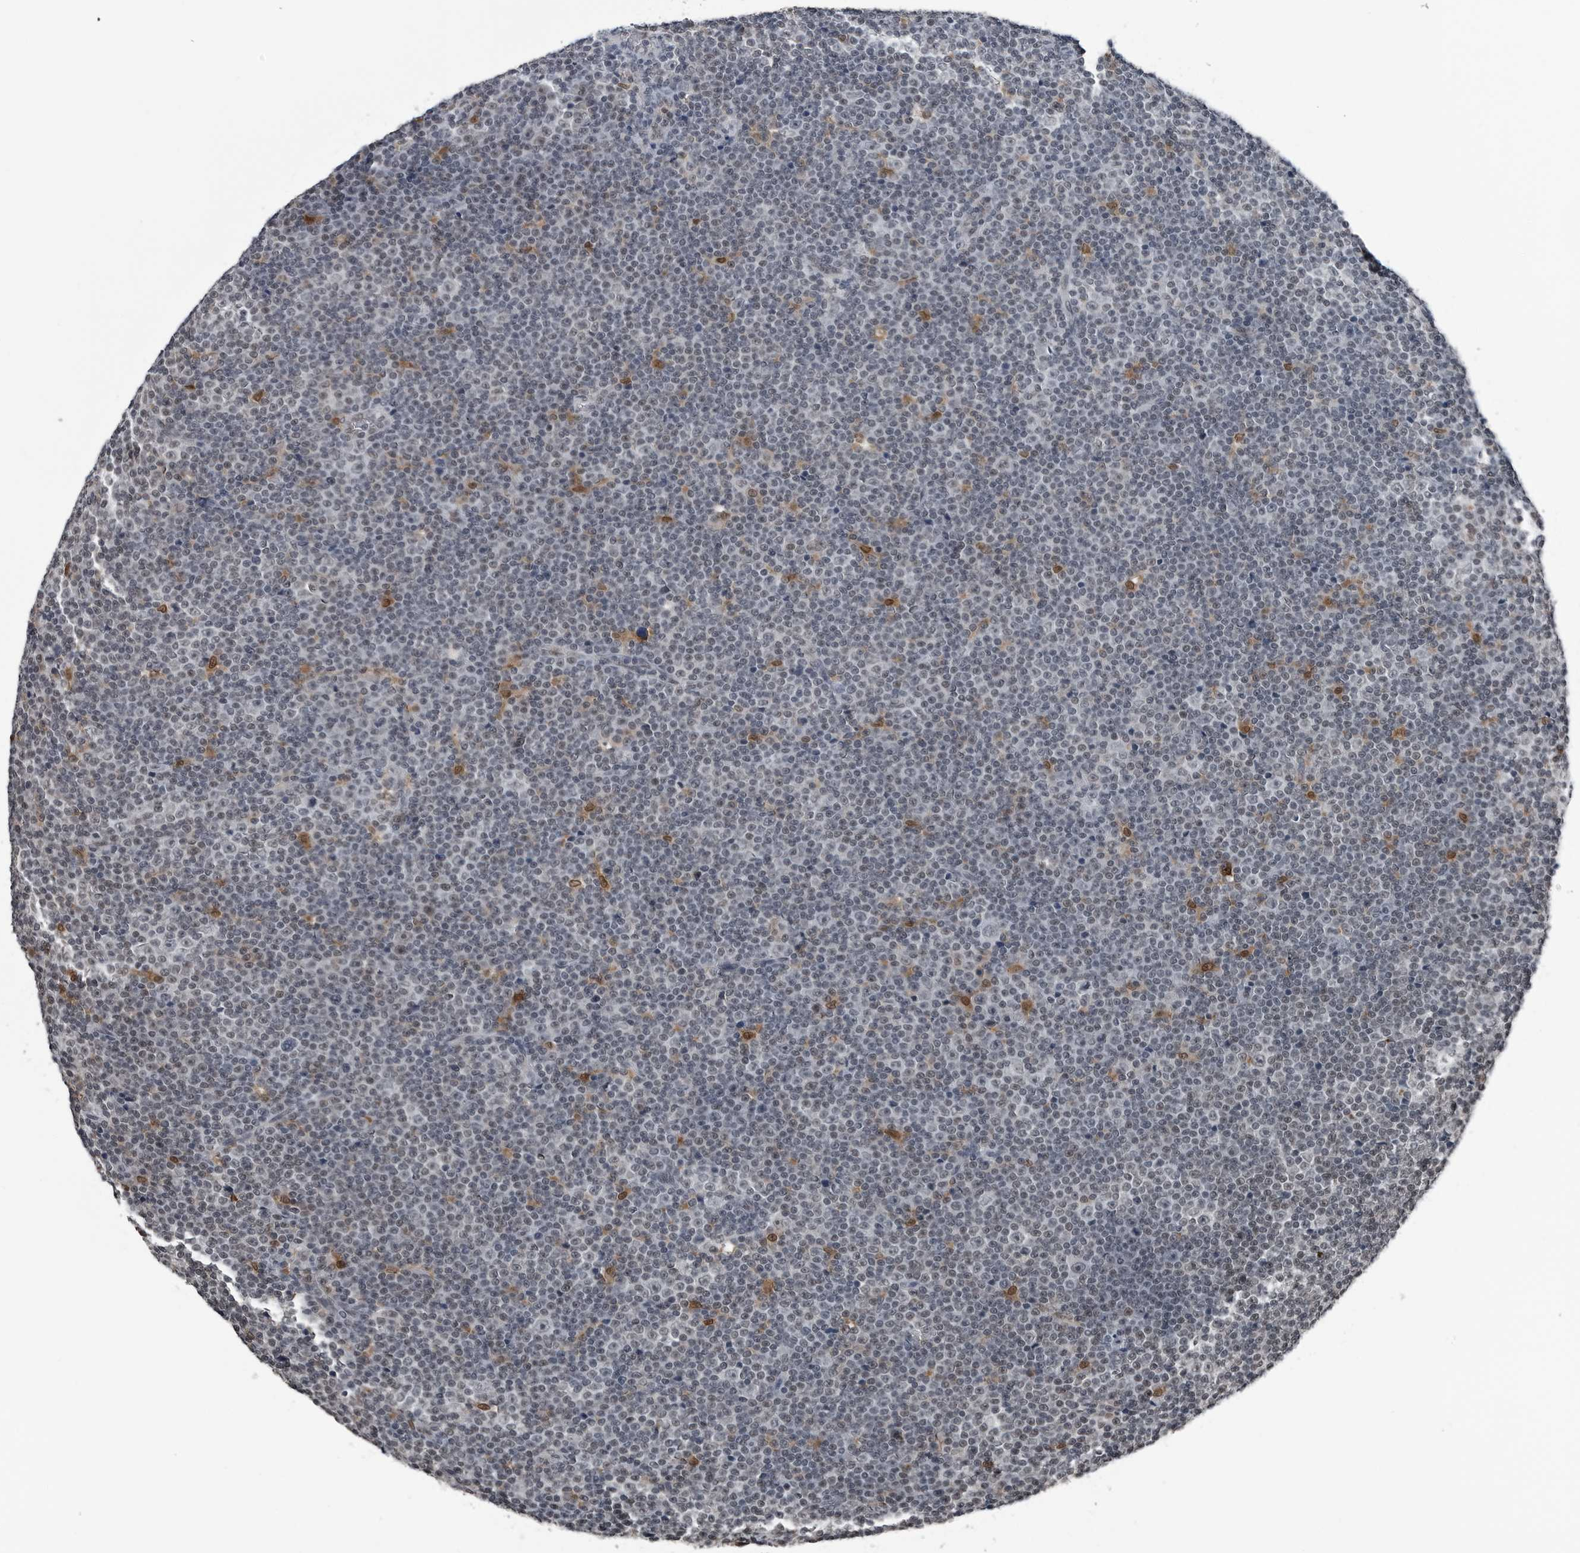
{"staining": {"intensity": "moderate", "quantity": "<25%", "location": "nuclear"}, "tissue": "lymphoma", "cell_type": "Tumor cells", "image_type": "cancer", "snomed": [{"axis": "morphology", "description": "Malignant lymphoma, non-Hodgkin's type, Low grade"}, {"axis": "topography", "description": "Lymph node"}], "caption": "The photomicrograph reveals a brown stain indicating the presence of a protein in the nuclear of tumor cells in lymphoma.", "gene": "AKR1A1", "patient": {"sex": "female", "age": 67}}